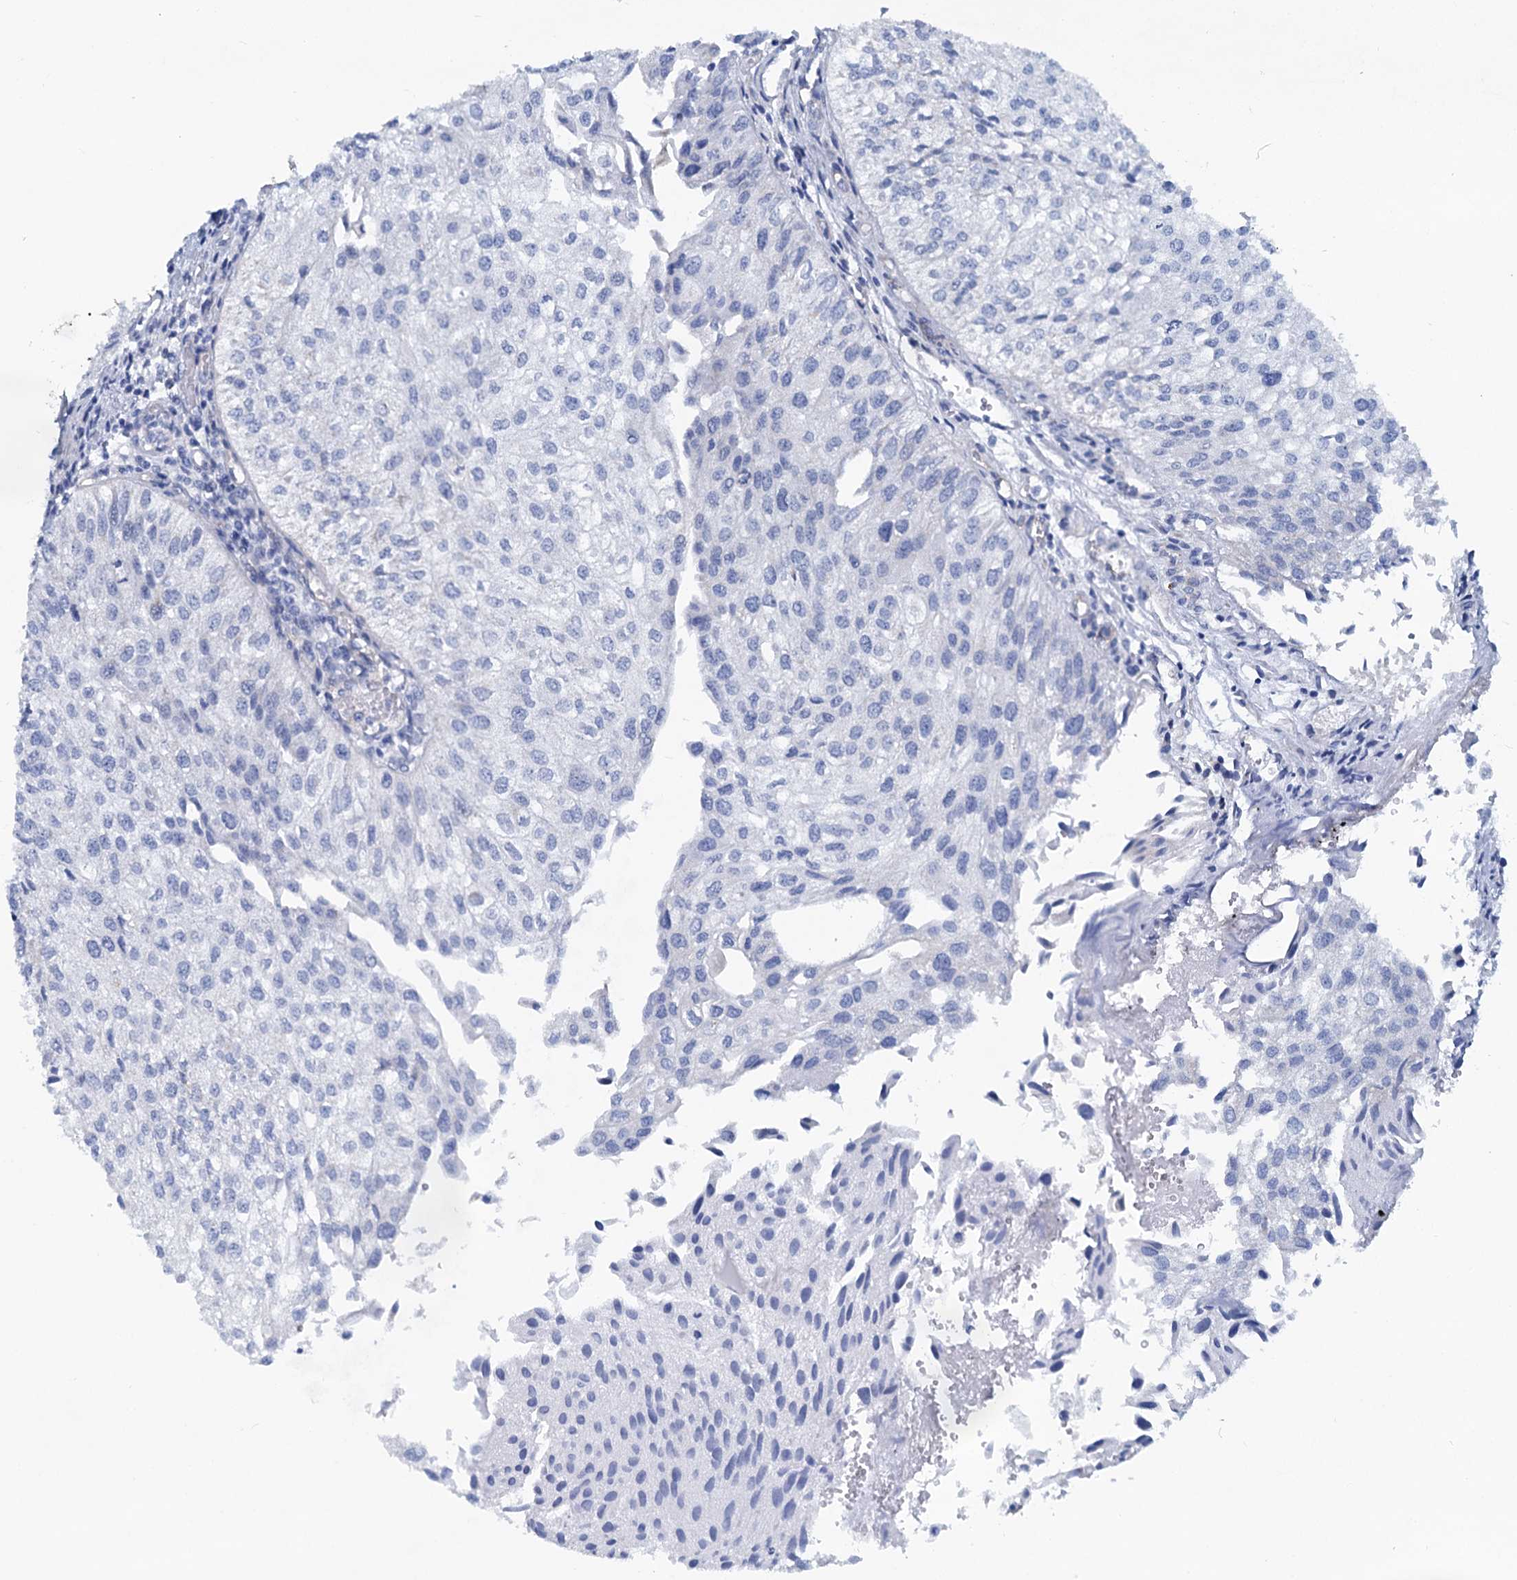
{"staining": {"intensity": "negative", "quantity": "none", "location": "none"}, "tissue": "urothelial cancer", "cell_type": "Tumor cells", "image_type": "cancer", "snomed": [{"axis": "morphology", "description": "Urothelial carcinoma, Low grade"}, {"axis": "topography", "description": "Urinary bladder"}], "caption": "Tumor cells are negative for brown protein staining in urothelial carcinoma (low-grade).", "gene": "SLC1A3", "patient": {"sex": "female", "age": 89}}